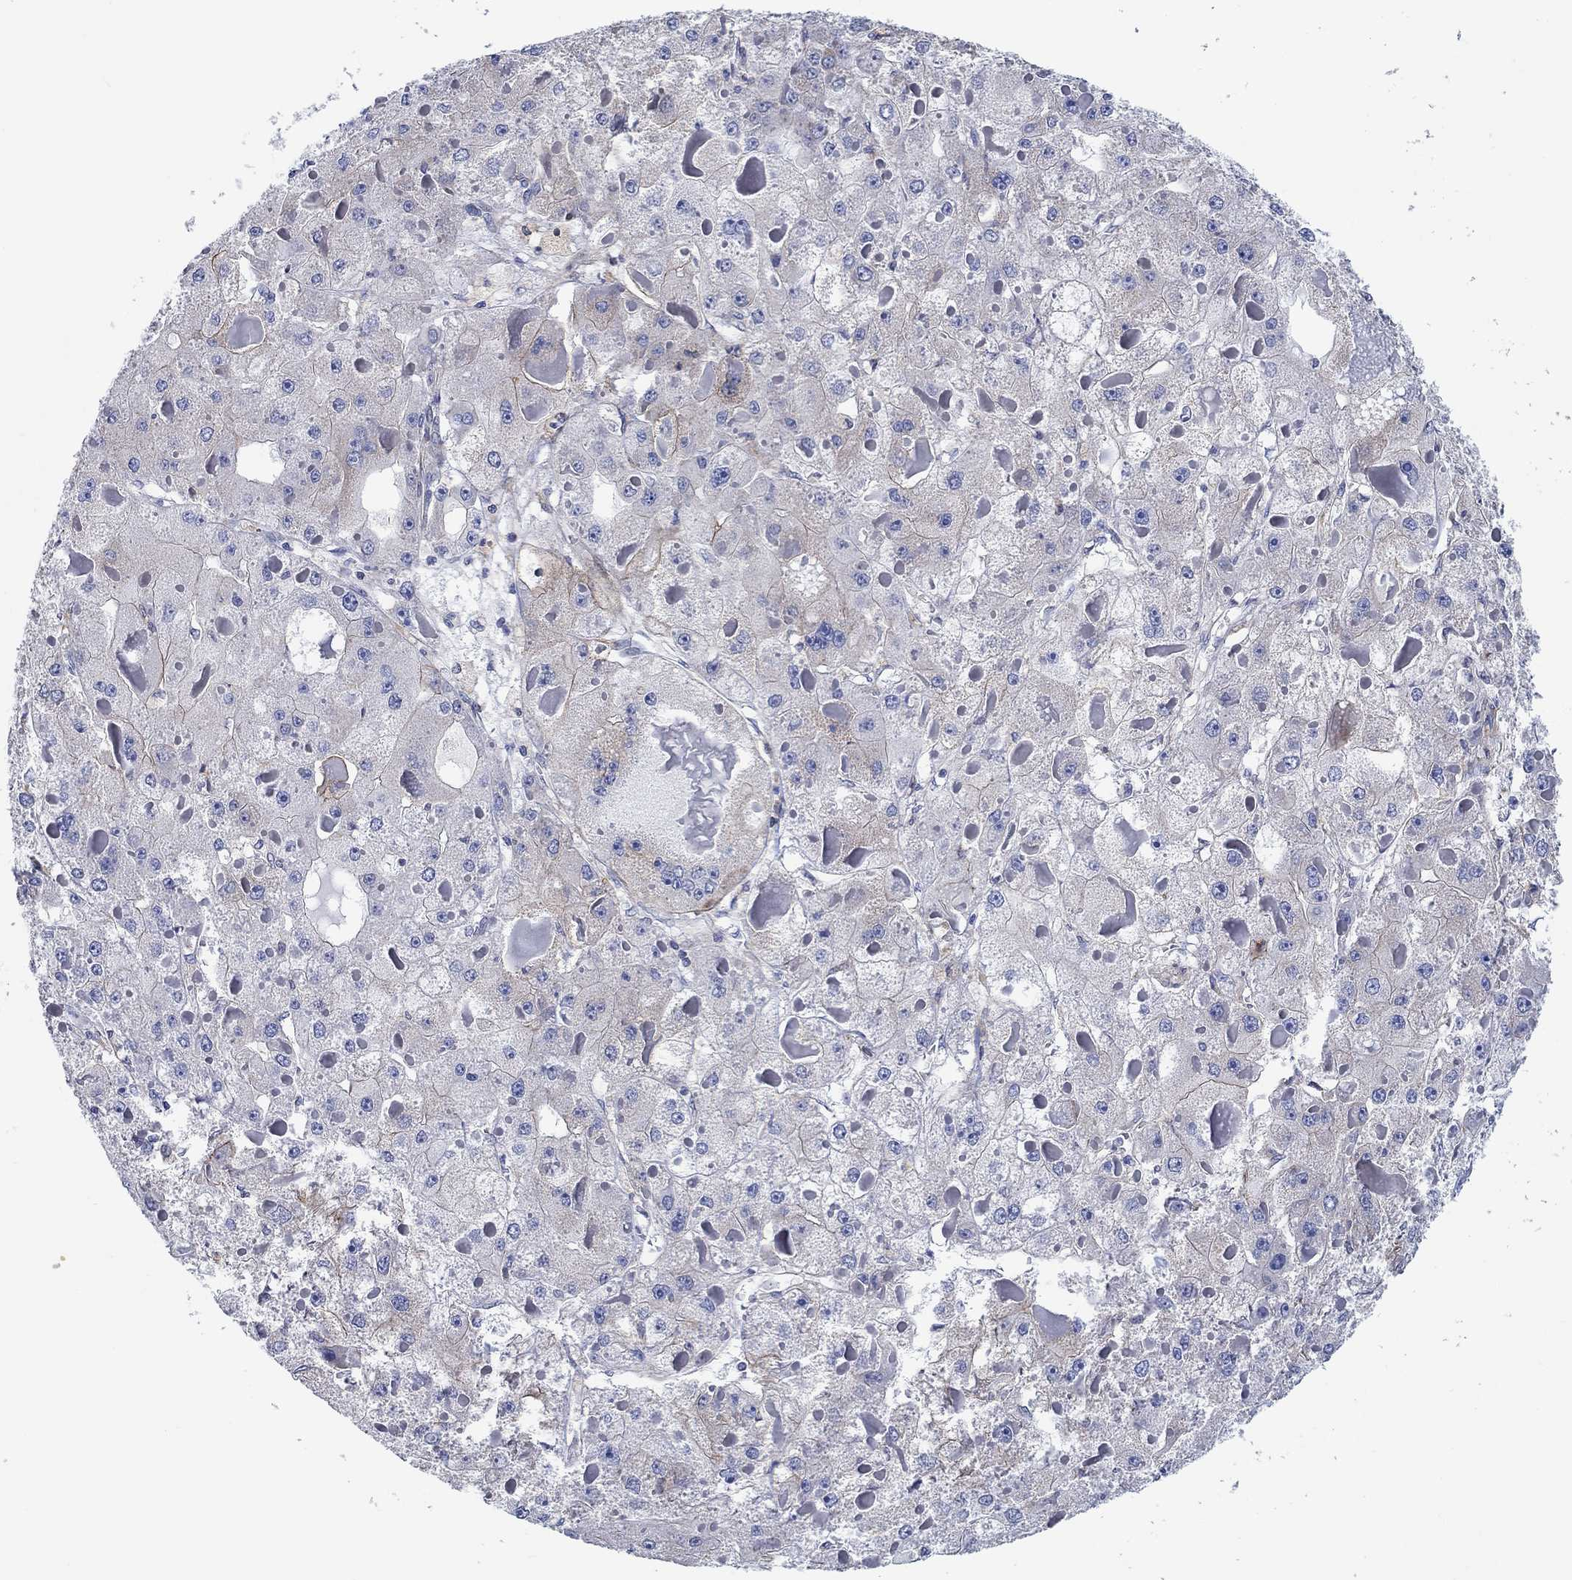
{"staining": {"intensity": "negative", "quantity": "none", "location": "none"}, "tissue": "liver cancer", "cell_type": "Tumor cells", "image_type": "cancer", "snomed": [{"axis": "morphology", "description": "Carcinoma, Hepatocellular, NOS"}, {"axis": "topography", "description": "Liver"}], "caption": "Hepatocellular carcinoma (liver) was stained to show a protein in brown. There is no significant positivity in tumor cells. (IHC, brightfield microscopy, high magnification).", "gene": "FMN1", "patient": {"sex": "female", "age": 73}}